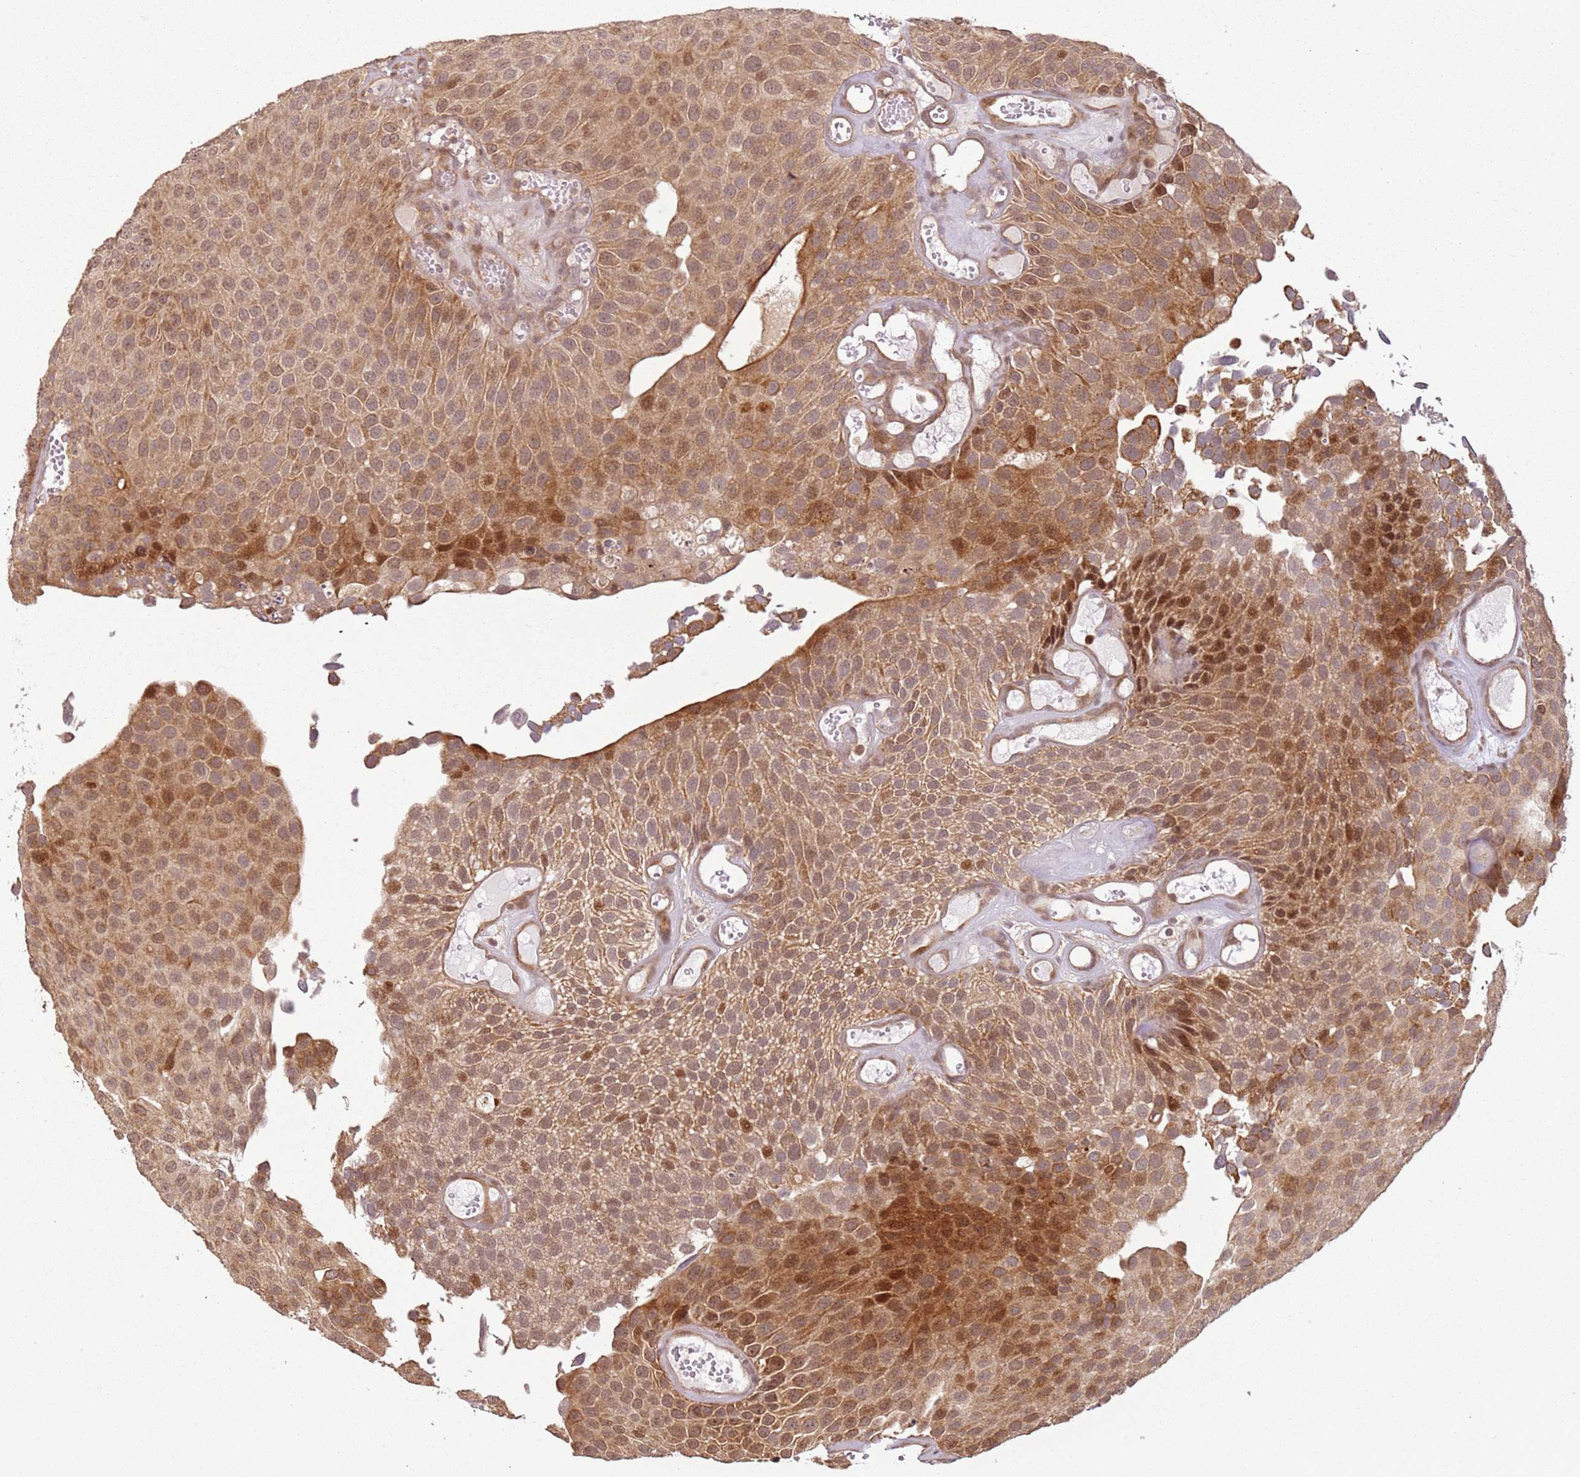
{"staining": {"intensity": "moderate", "quantity": ">75%", "location": "cytoplasmic/membranous,nuclear"}, "tissue": "urothelial cancer", "cell_type": "Tumor cells", "image_type": "cancer", "snomed": [{"axis": "morphology", "description": "Urothelial carcinoma, Low grade"}, {"axis": "topography", "description": "Urinary bladder"}], "caption": "Immunohistochemistry of low-grade urothelial carcinoma displays medium levels of moderate cytoplasmic/membranous and nuclear expression in about >75% of tumor cells.", "gene": "CHURC1", "patient": {"sex": "male", "age": 89}}